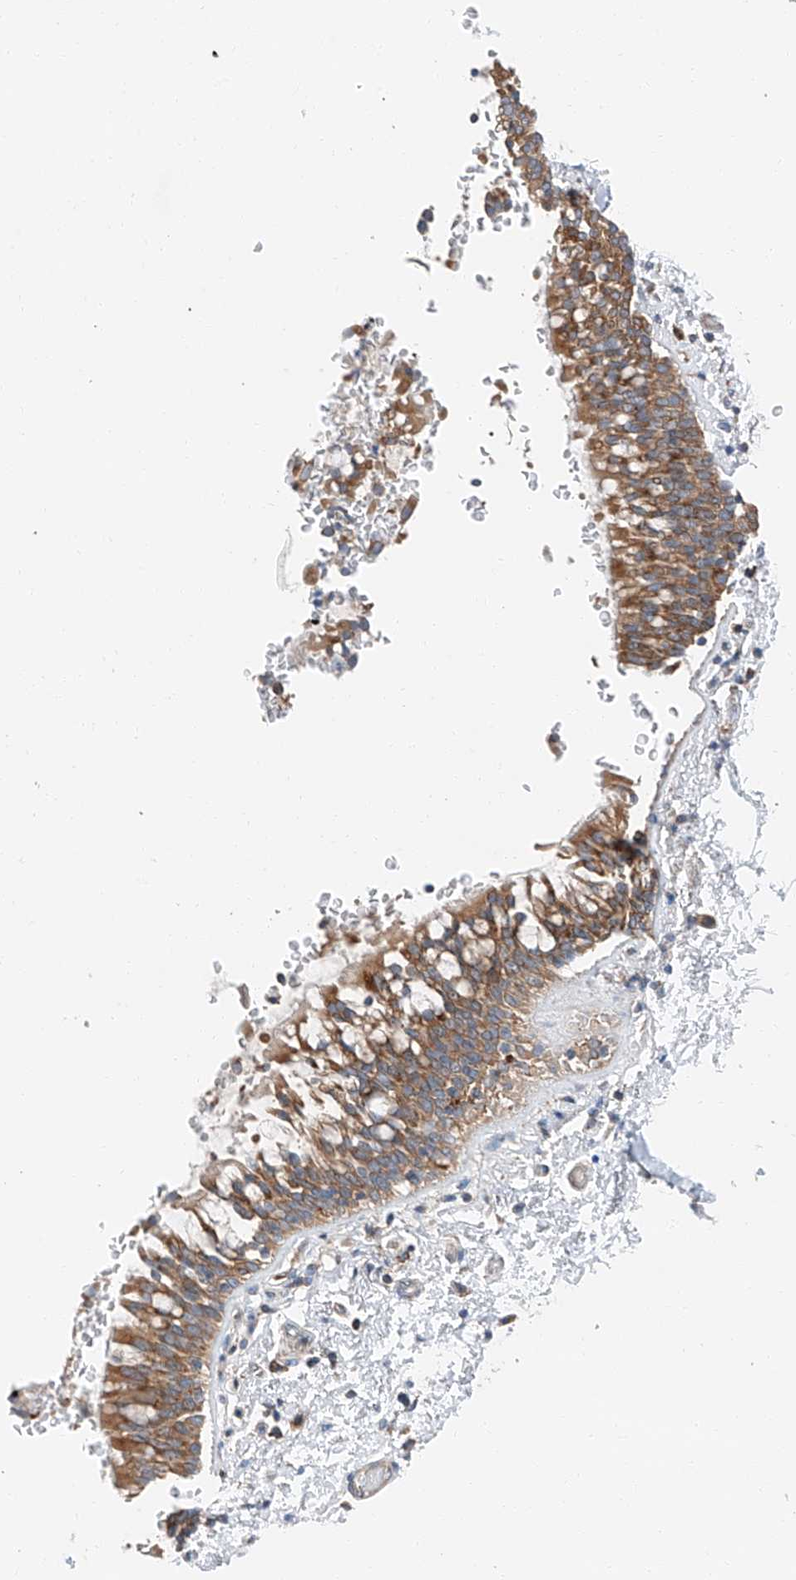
{"staining": {"intensity": "strong", "quantity": "25%-75%", "location": "cytoplasmic/membranous"}, "tissue": "bronchus", "cell_type": "Respiratory epithelial cells", "image_type": "normal", "snomed": [{"axis": "morphology", "description": "Normal tissue, NOS"}, {"axis": "morphology", "description": "Inflammation, NOS"}, {"axis": "topography", "description": "Cartilage tissue"}, {"axis": "topography", "description": "Bronchus"}, {"axis": "topography", "description": "Lung"}], "caption": "Protein expression analysis of unremarkable human bronchus reveals strong cytoplasmic/membranous positivity in about 25%-75% of respiratory epithelial cells. (DAB = brown stain, brightfield microscopy at high magnification).", "gene": "ZC3H15", "patient": {"sex": "female", "age": 64}}